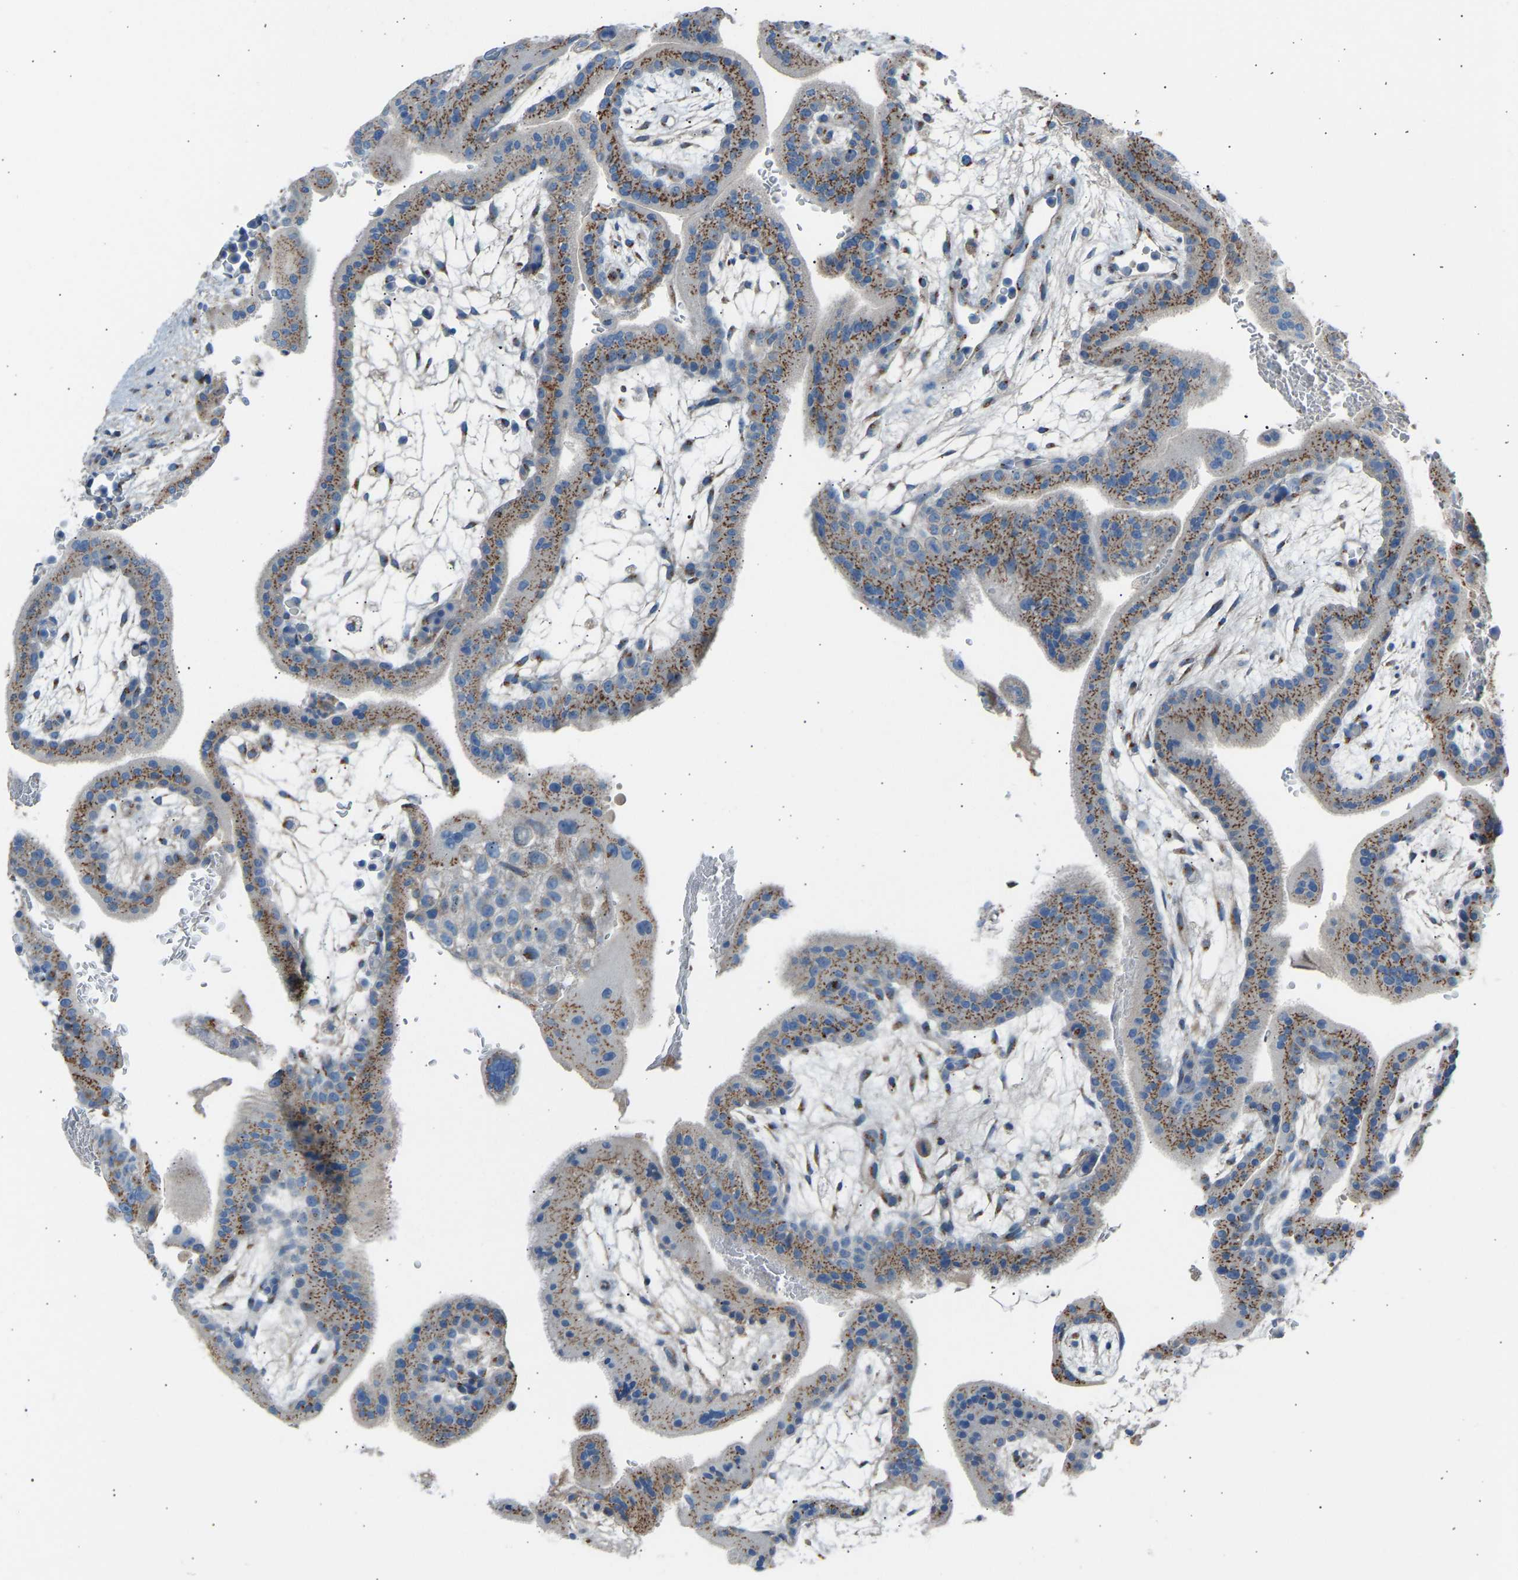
{"staining": {"intensity": "moderate", "quantity": ">75%", "location": "cytoplasmic/membranous"}, "tissue": "placenta", "cell_type": "Decidual cells", "image_type": "normal", "snomed": [{"axis": "morphology", "description": "Normal tissue, NOS"}, {"axis": "topography", "description": "Placenta"}], "caption": "The immunohistochemical stain labels moderate cytoplasmic/membranous staining in decidual cells of unremarkable placenta. The staining is performed using DAB brown chromogen to label protein expression. The nuclei are counter-stained blue using hematoxylin.", "gene": "CYREN", "patient": {"sex": "female", "age": 35}}